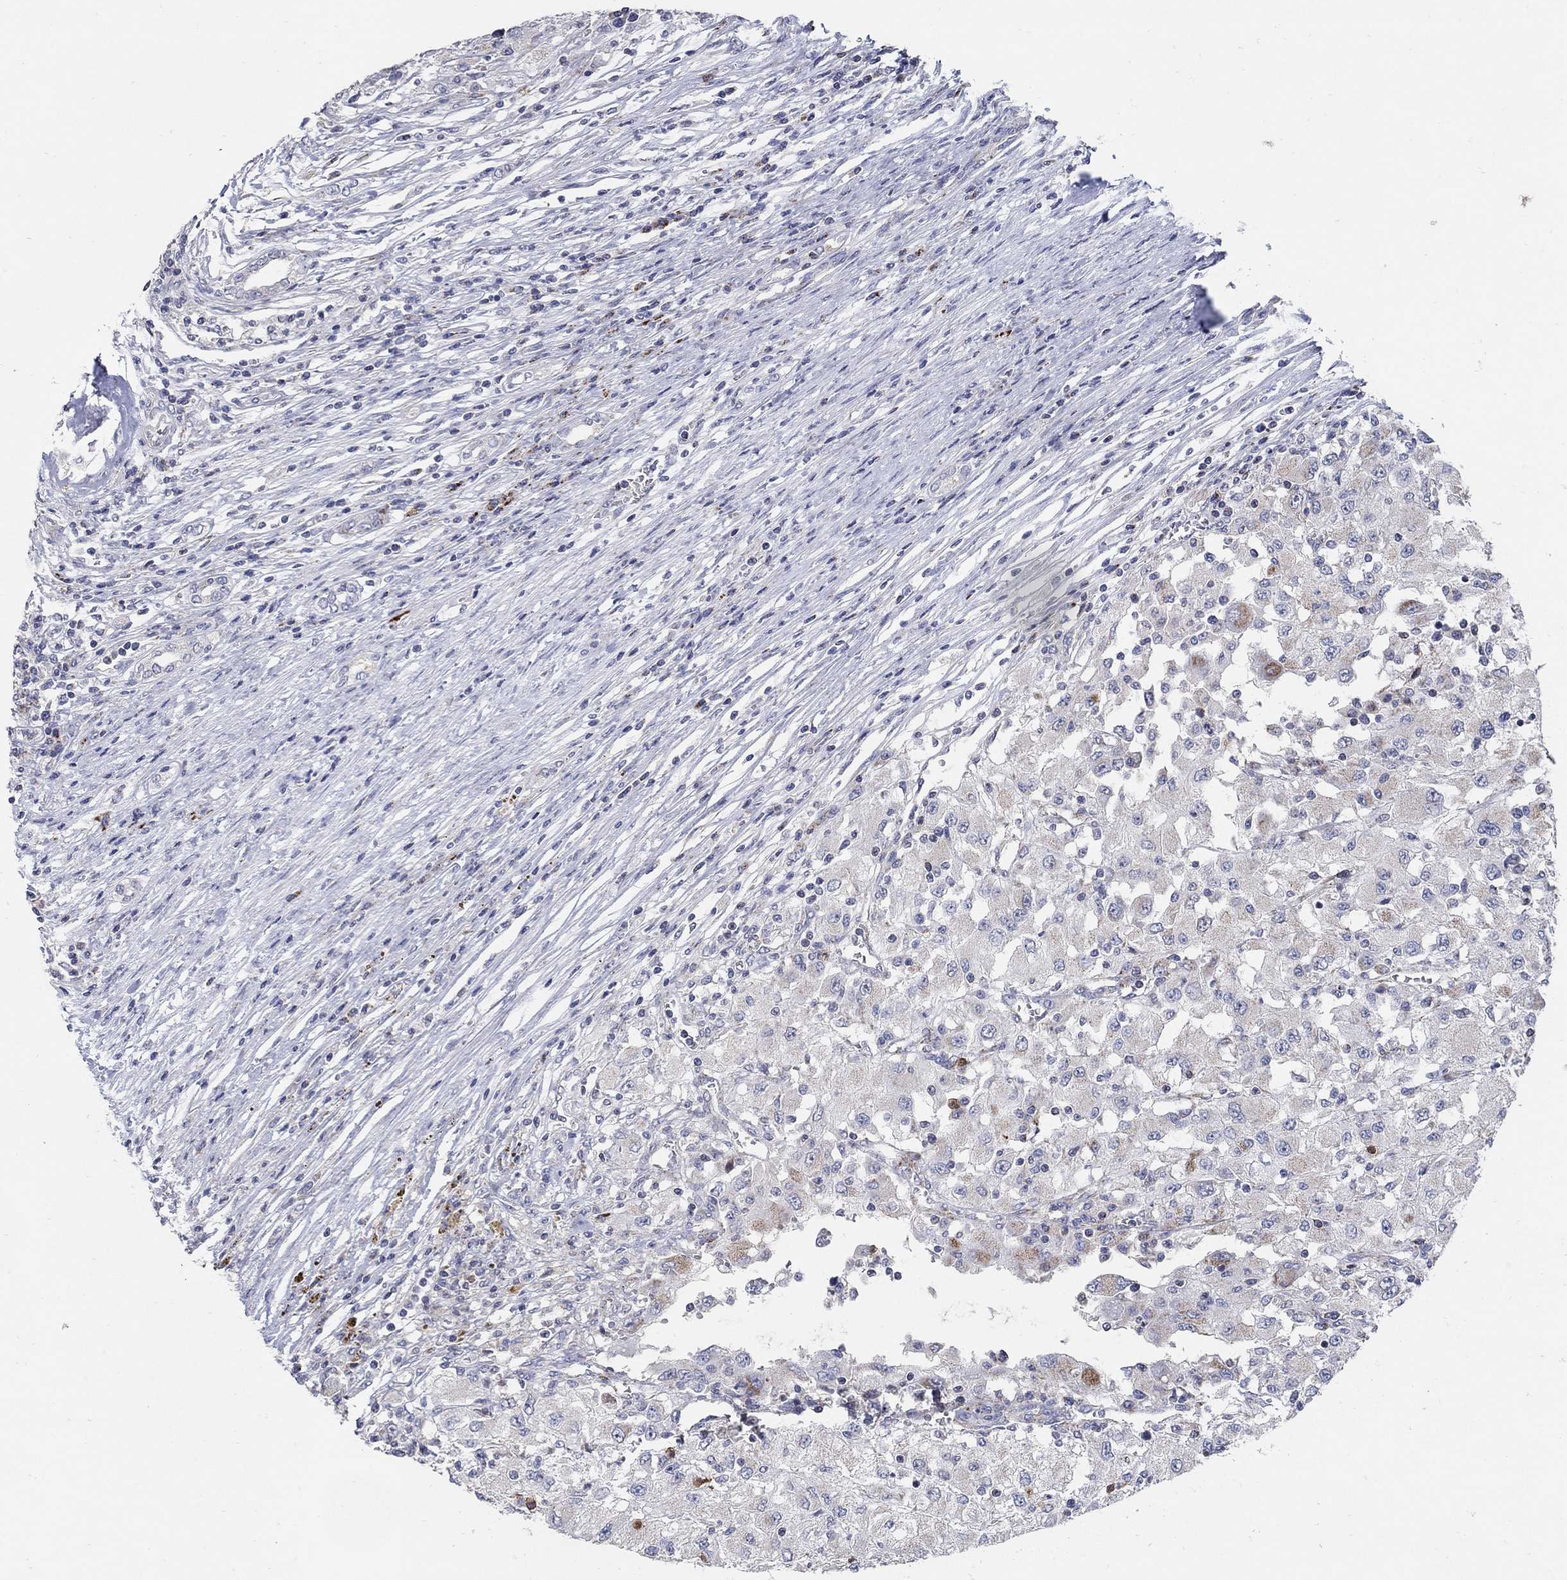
{"staining": {"intensity": "weak", "quantity": "<25%", "location": "cytoplasmic/membranous"}, "tissue": "renal cancer", "cell_type": "Tumor cells", "image_type": "cancer", "snomed": [{"axis": "morphology", "description": "Adenocarcinoma, NOS"}, {"axis": "topography", "description": "Kidney"}], "caption": "Protein analysis of renal cancer shows no significant positivity in tumor cells. (Stains: DAB IHC with hematoxylin counter stain, Microscopy: brightfield microscopy at high magnification).", "gene": "HMX2", "patient": {"sex": "female", "age": 67}}